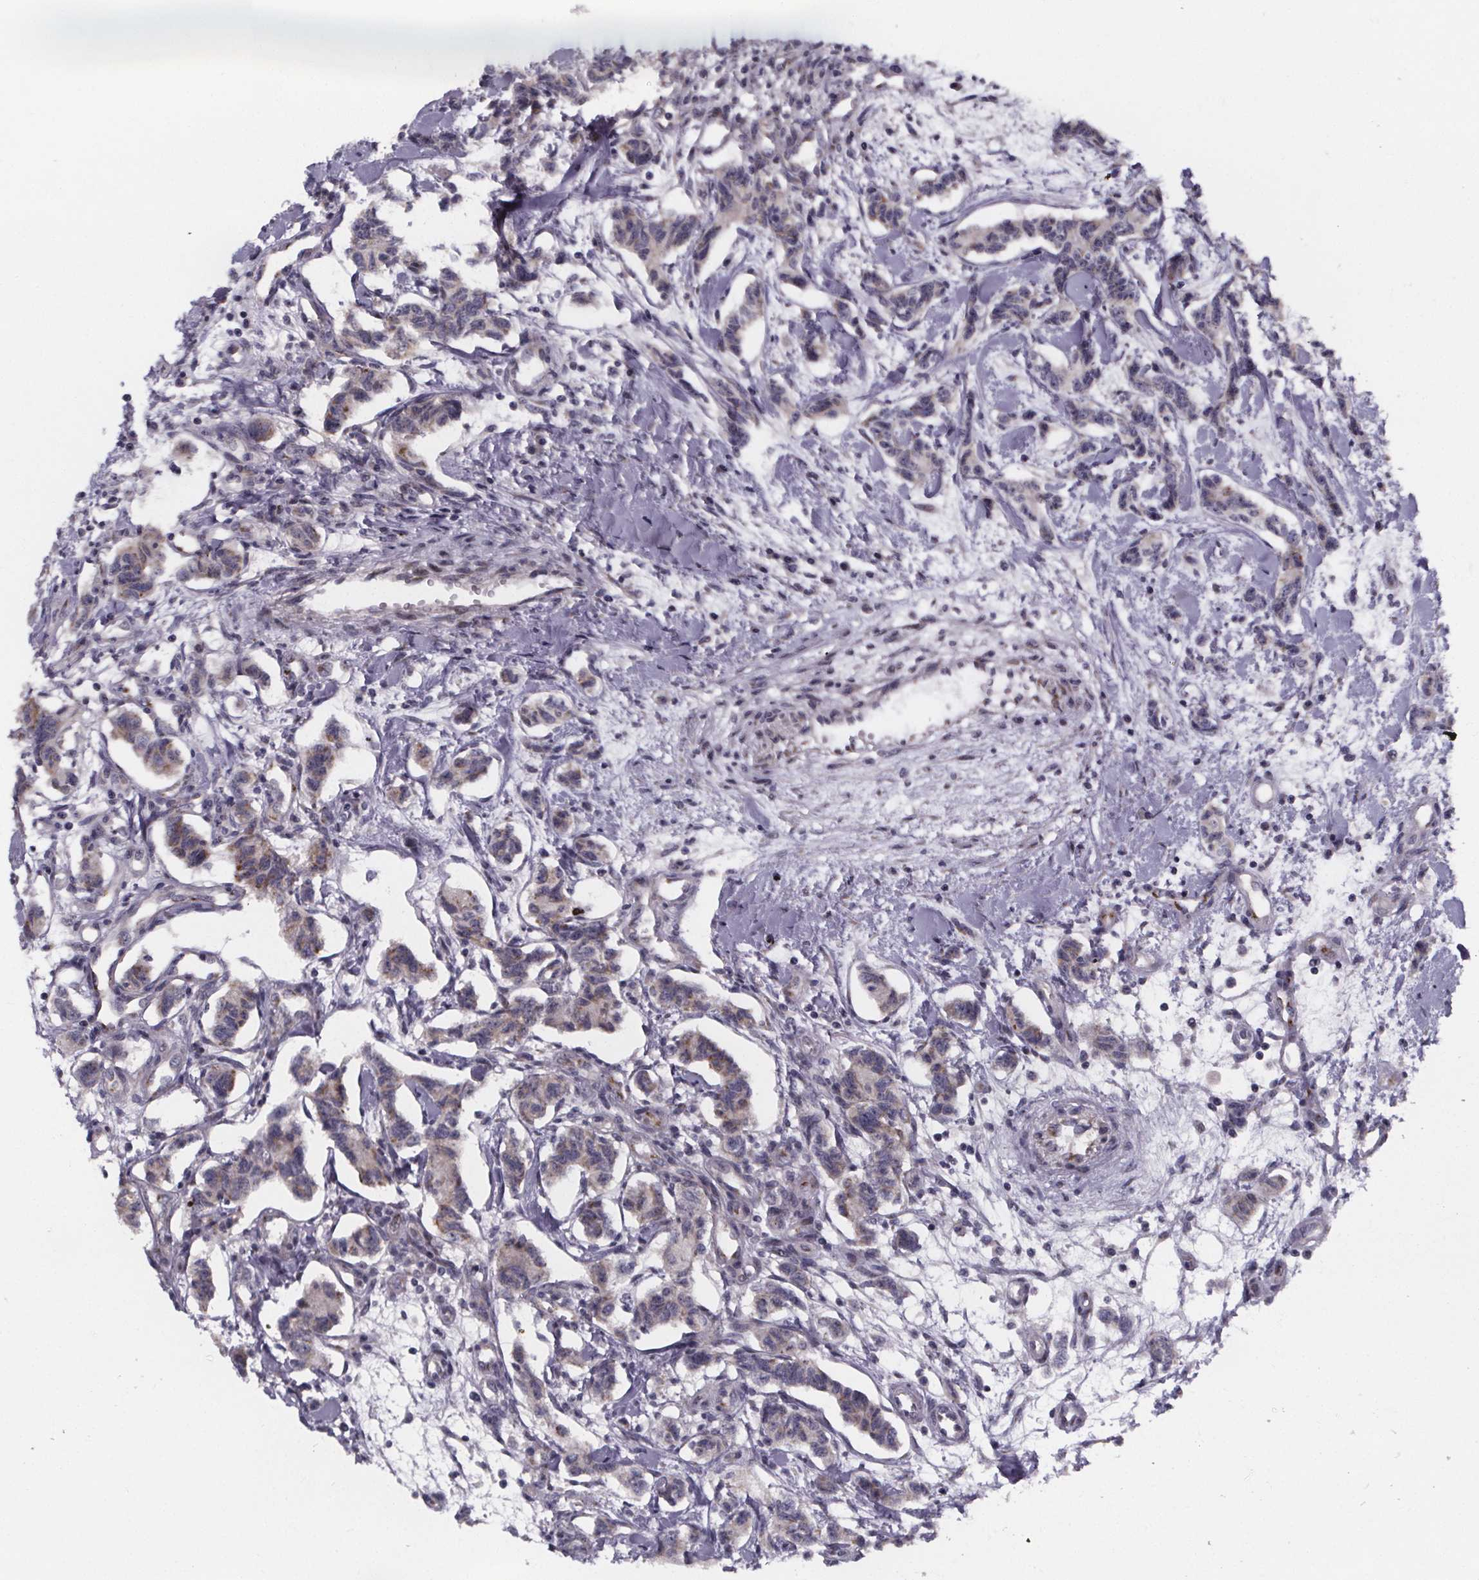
{"staining": {"intensity": "moderate", "quantity": "<25%", "location": "cytoplasmic/membranous"}, "tissue": "carcinoid", "cell_type": "Tumor cells", "image_type": "cancer", "snomed": [{"axis": "morphology", "description": "Carcinoid, malignant, NOS"}, {"axis": "topography", "description": "Kidney"}], "caption": "Carcinoid stained with IHC displays moderate cytoplasmic/membranous expression in about <25% of tumor cells.", "gene": "NDST1", "patient": {"sex": "female", "age": 41}}